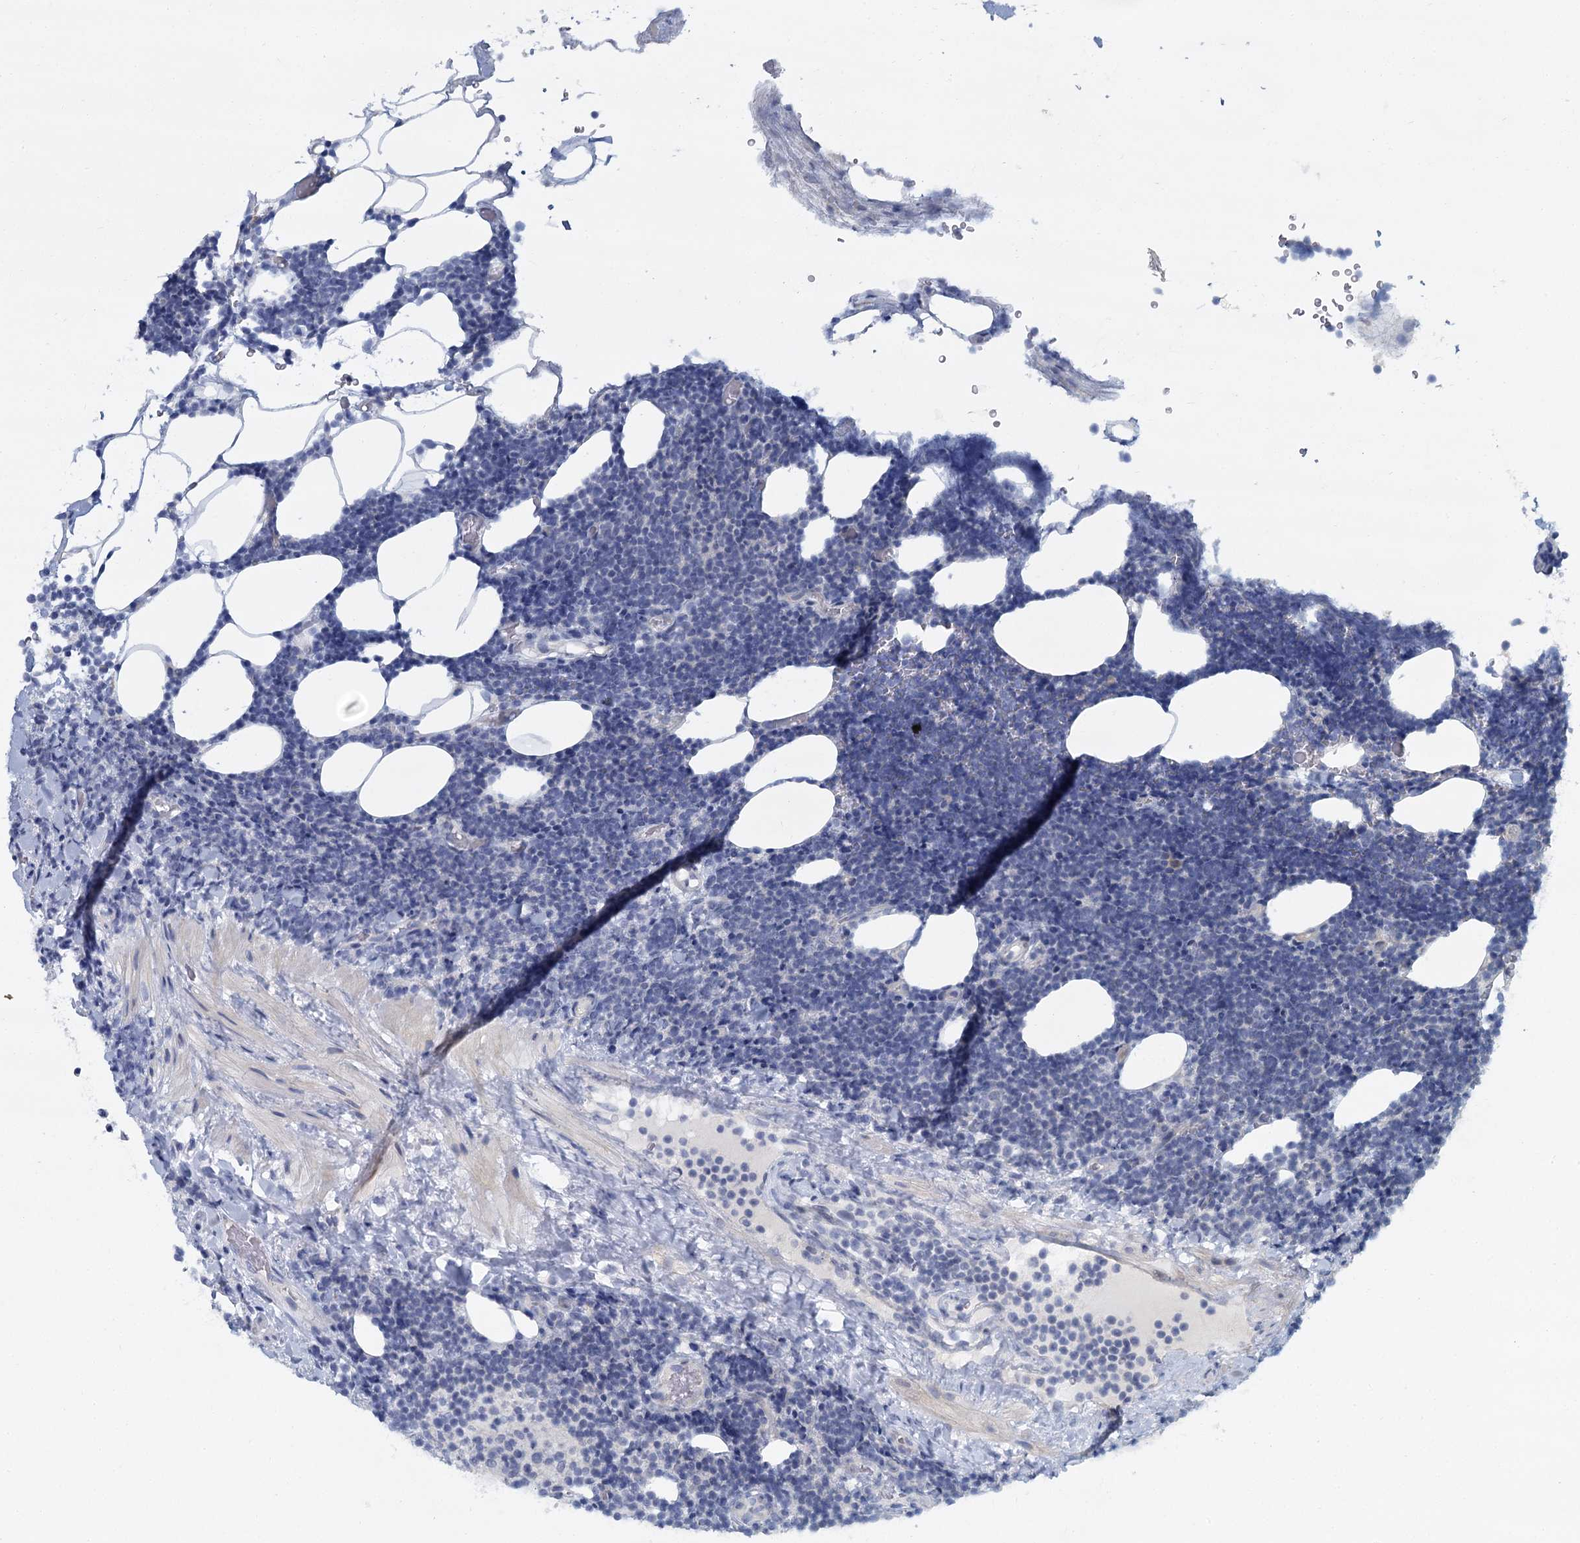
{"staining": {"intensity": "negative", "quantity": "none", "location": "none"}, "tissue": "lymphoma", "cell_type": "Tumor cells", "image_type": "cancer", "snomed": [{"axis": "morphology", "description": "Malignant lymphoma, non-Hodgkin's type, Low grade"}, {"axis": "topography", "description": "Lymph node"}], "caption": "Immunohistochemistry histopathology image of lymphoma stained for a protein (brown), which reveals no expression in tumor cells.", "gene": "ACRBP", "patient": {"sex": "male", "age": 66}}